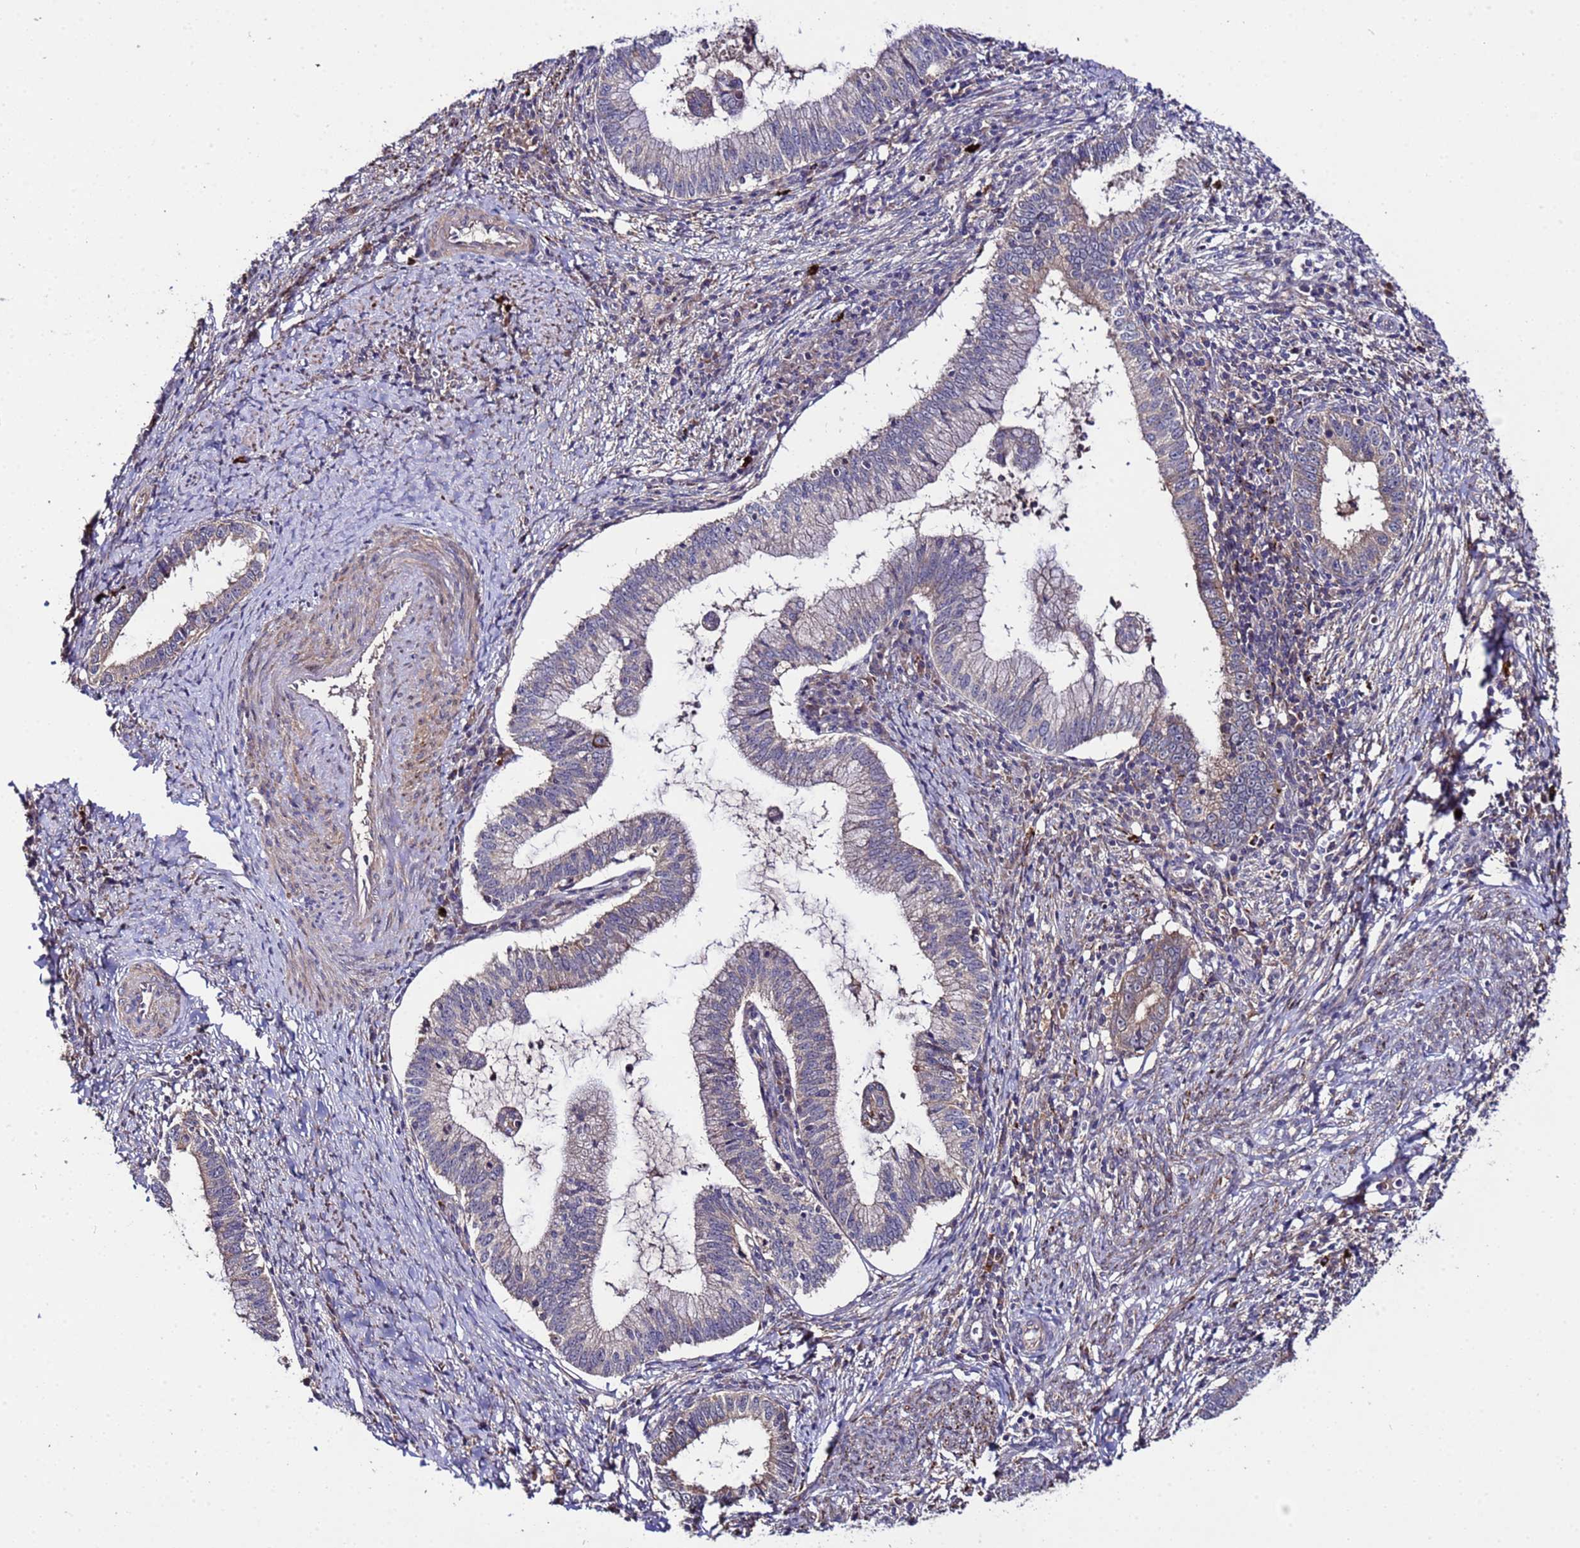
{"staining": {"intensity": "moderate", "quantity": "<25%", "location": "cytoplasmic/membranous"}, "tissue": "cervical cancer", "cell_type": "Tumor cells", "image_type": "cancer", "snomed": [{"axis": "morphology", "description": "Adenocarcinoma, NOS"}, {"axis": "topography", "description": "Cervix"}], "caption": "The image demonstrates immunohistochemical staining of cervical cancer (adenocarcinoma). There is moderate cytoplasmic/membranous expression is present in about <25% of tumor cells.", "gene": "PLXDC2", "patient": {"sex": "female", "age": 36}}